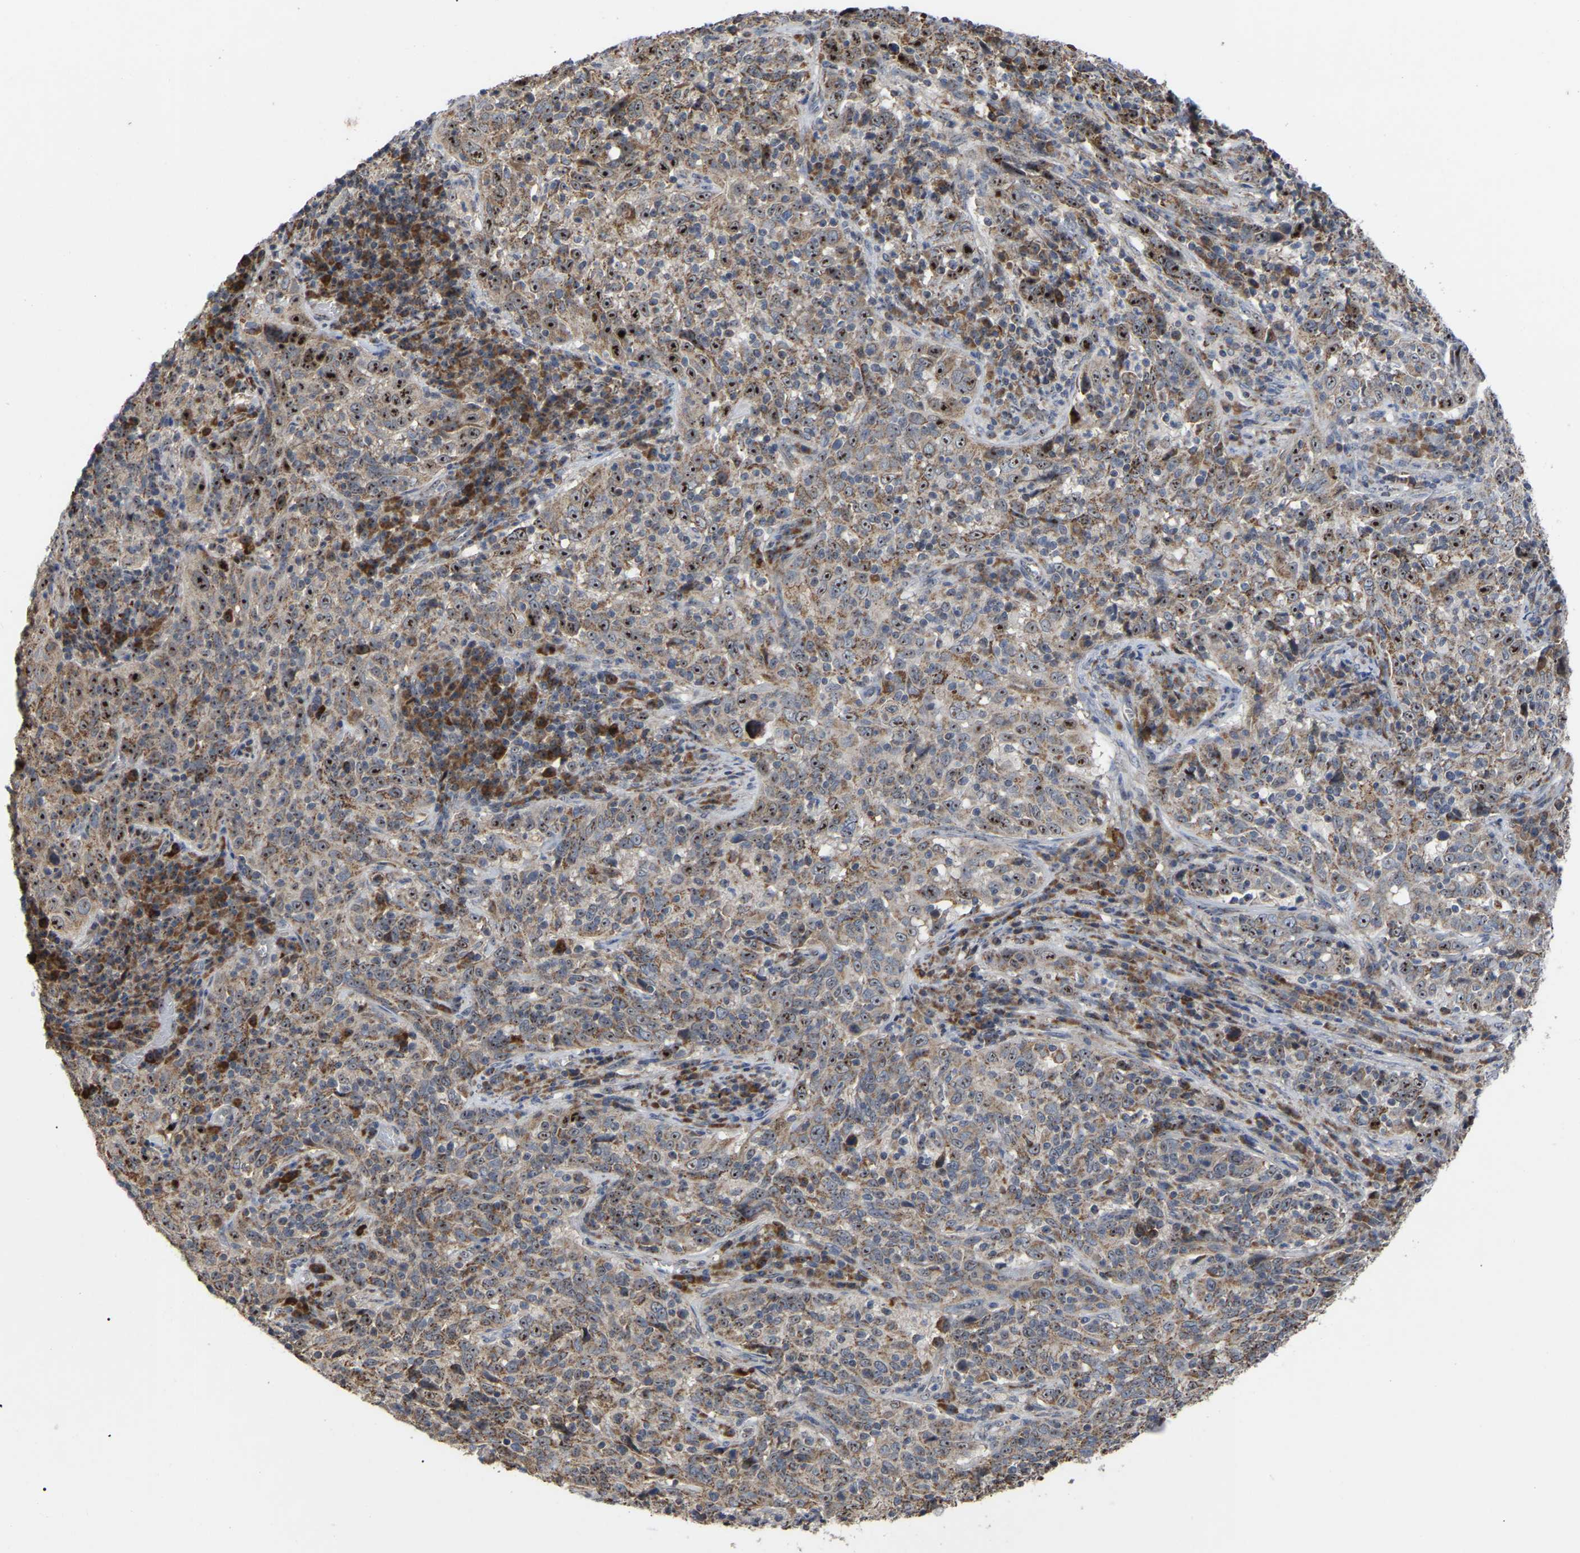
{"staining": {"intensity": "strong", "quantity": ">75%", "location": "cytoplasmic/membranous,nuclear"}, "tissue": "cervical cancer", "cell_type": "Tumor cells", "image_type": "cancer", "snomed": [{"axis": "morphology", "description": "Squamous cell carcinoma, NOS"}, {"axis": "topography", "description": "Cervix"}], "caption": "Immunohistochemical staining of human squamous cell carcinoma (cervical) displays strong cytoplasmic/membranous and nuclear protein expression in about >75% of tumor cells. (brown staining indicates protein expression, while blue staining denotes nuclei).", "gene": "NOP53", "patient": {"sex": "female", "age": 46}}